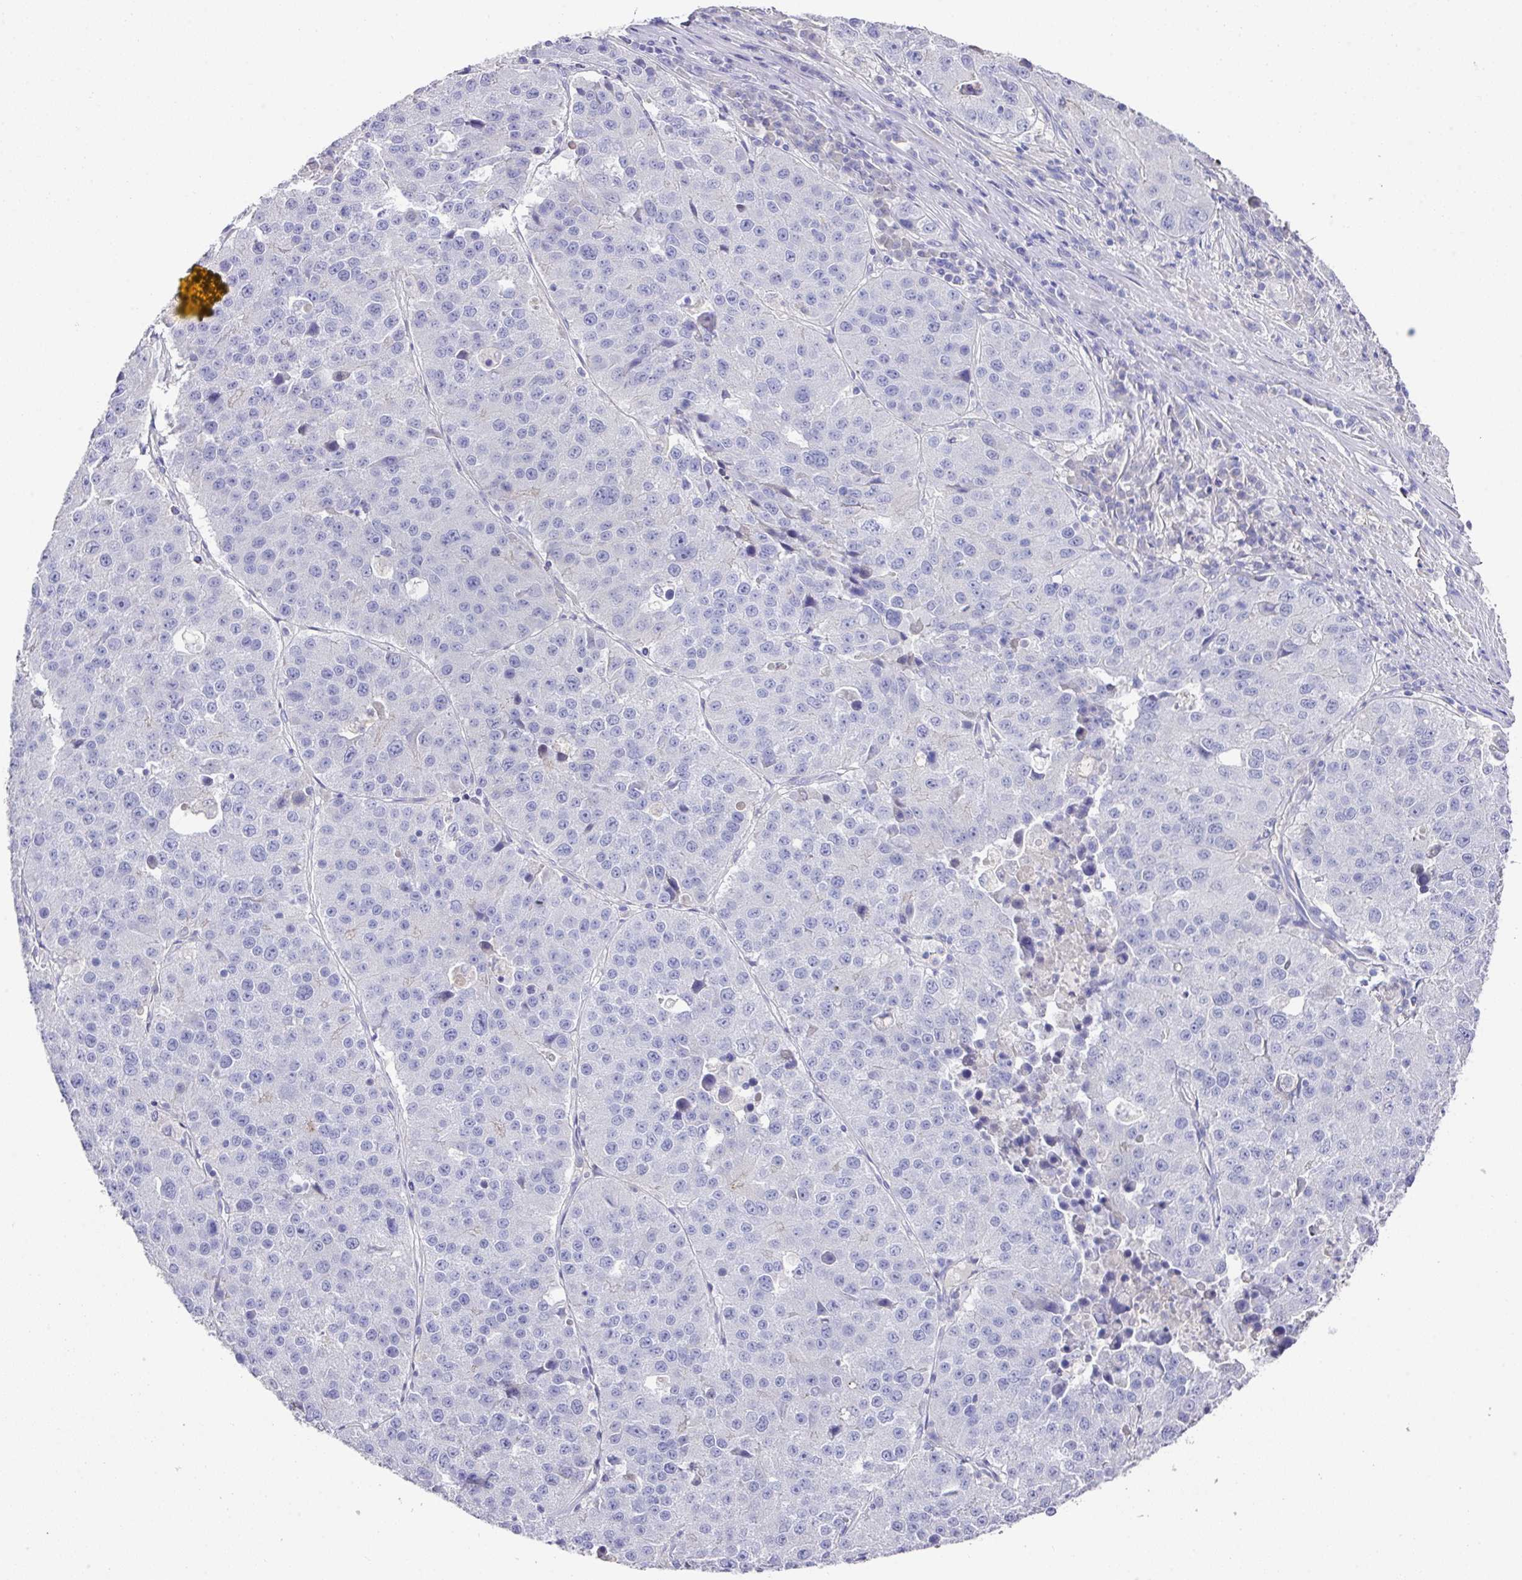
{"staining": {"intensity": "negative", "quantity": "none", "location": "none"}, "tissue": "stomach cancer", "cell_type": "Tumor cells", "image_type": "cancer", "snomed": [{"axis": "morphology", "description": "Adenocarcinoma, NOS"}, {"axis": "topography", "description": "Stomach"}], "caption": "Immunohistochemistry of stomach adenocarcinoma shows no expression in tumor cells. Brightfield microscopy of immunohistochemistry (IHC) stained with DAB (3,3'-diaminobenzidine) (brown) and hematoxylin (blue), captured at high magnification.", "gene": "TARM1", "patient": {"sex": "male", "age": 71}}